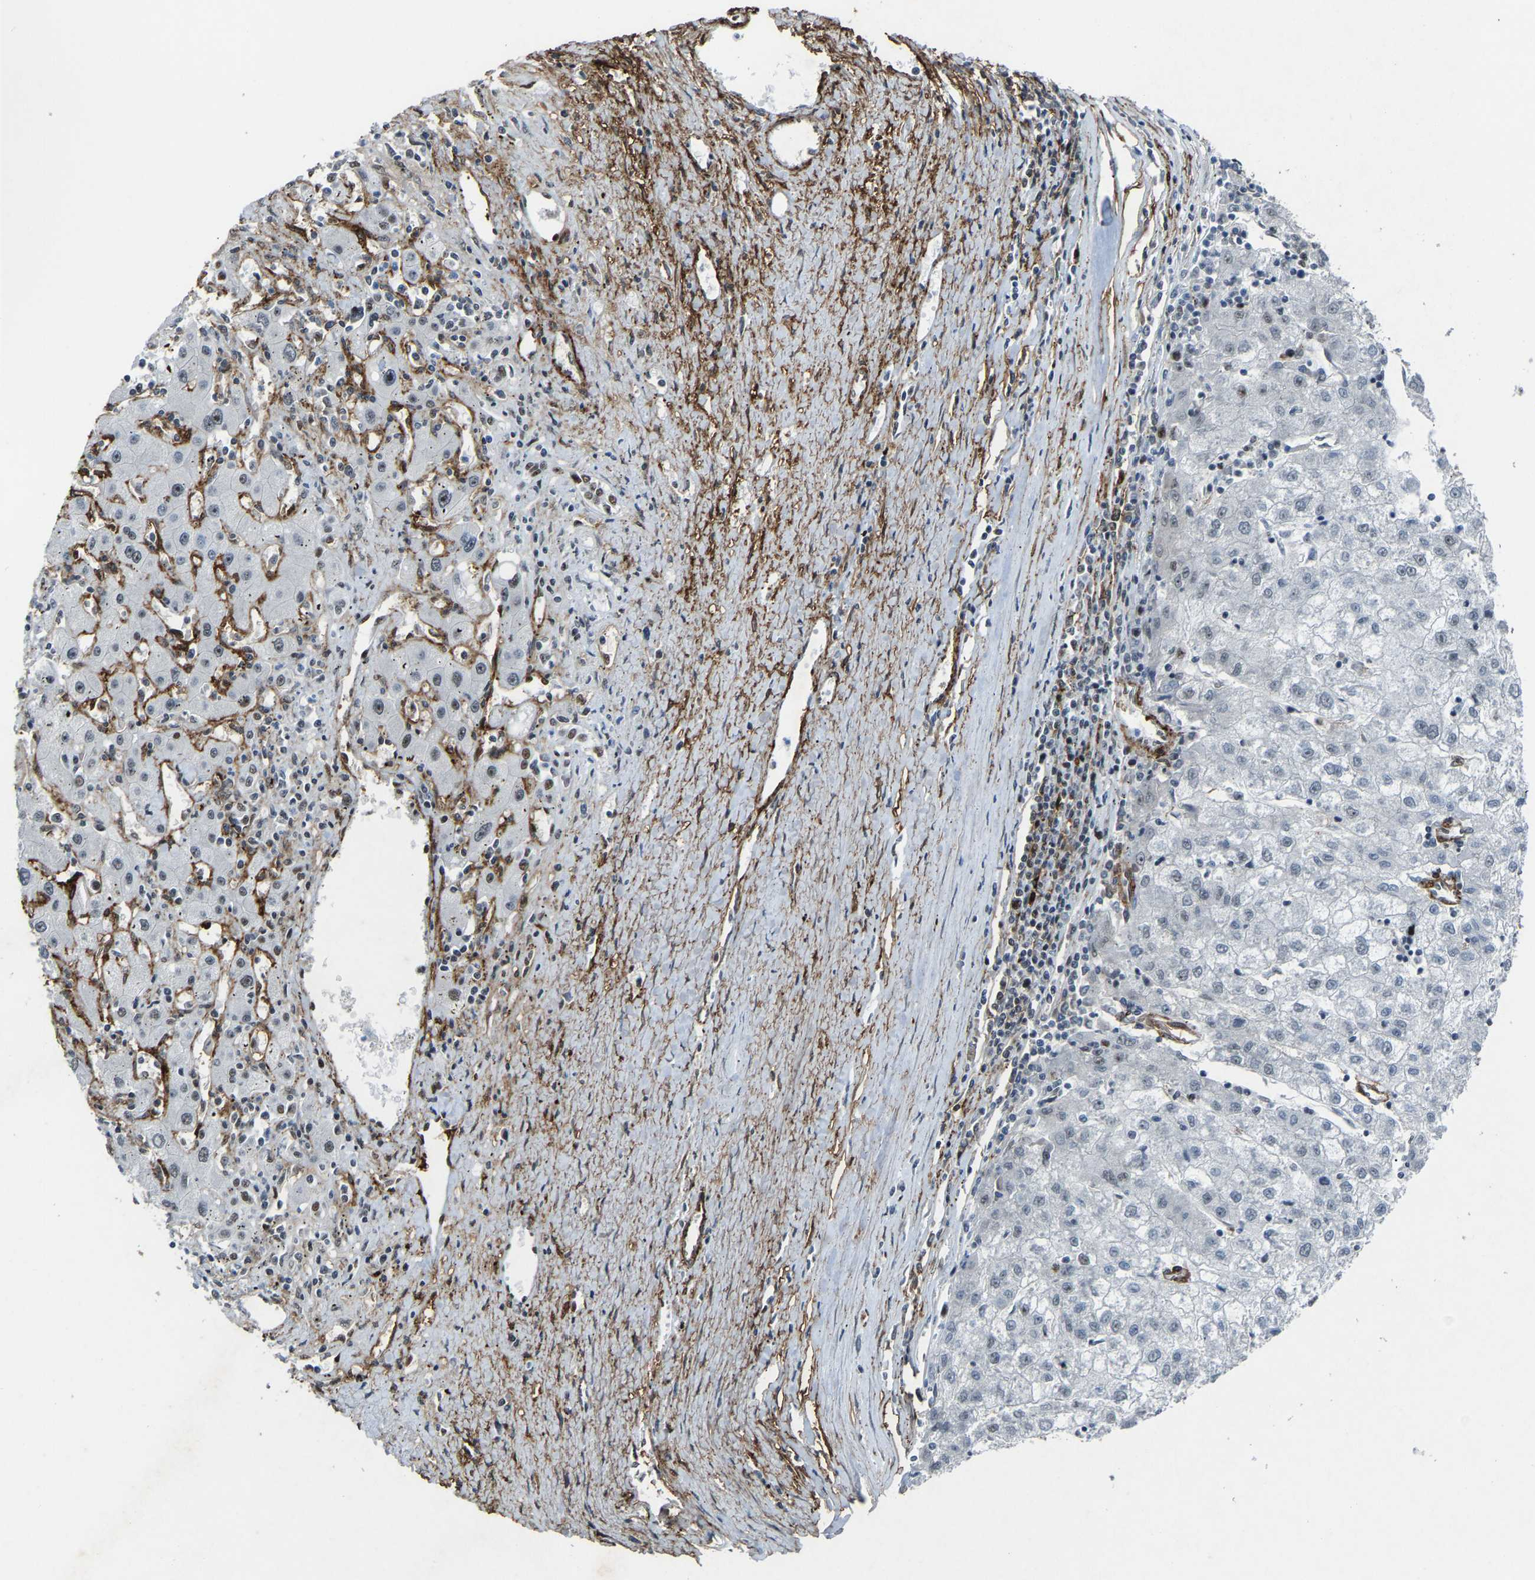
{"staining": {"intensity": "negative", "quantity": "none", "location": "none"}, "tissue": "liver cancer", "cell_type": "Tumor cells", "image_type": "cancer", "snomed": [{"axis": "morphology", "description": "Carcinoma, Hepatocellular, NOS"}, {"axis": "topography", "description": "Liver"}], "caption": "Liver cancer stained for a protein using immunohistochemistry demonstrates no positivity tumor cells.", "gene": "DDX5", "patient": {"sex": "male", "age": 72}}